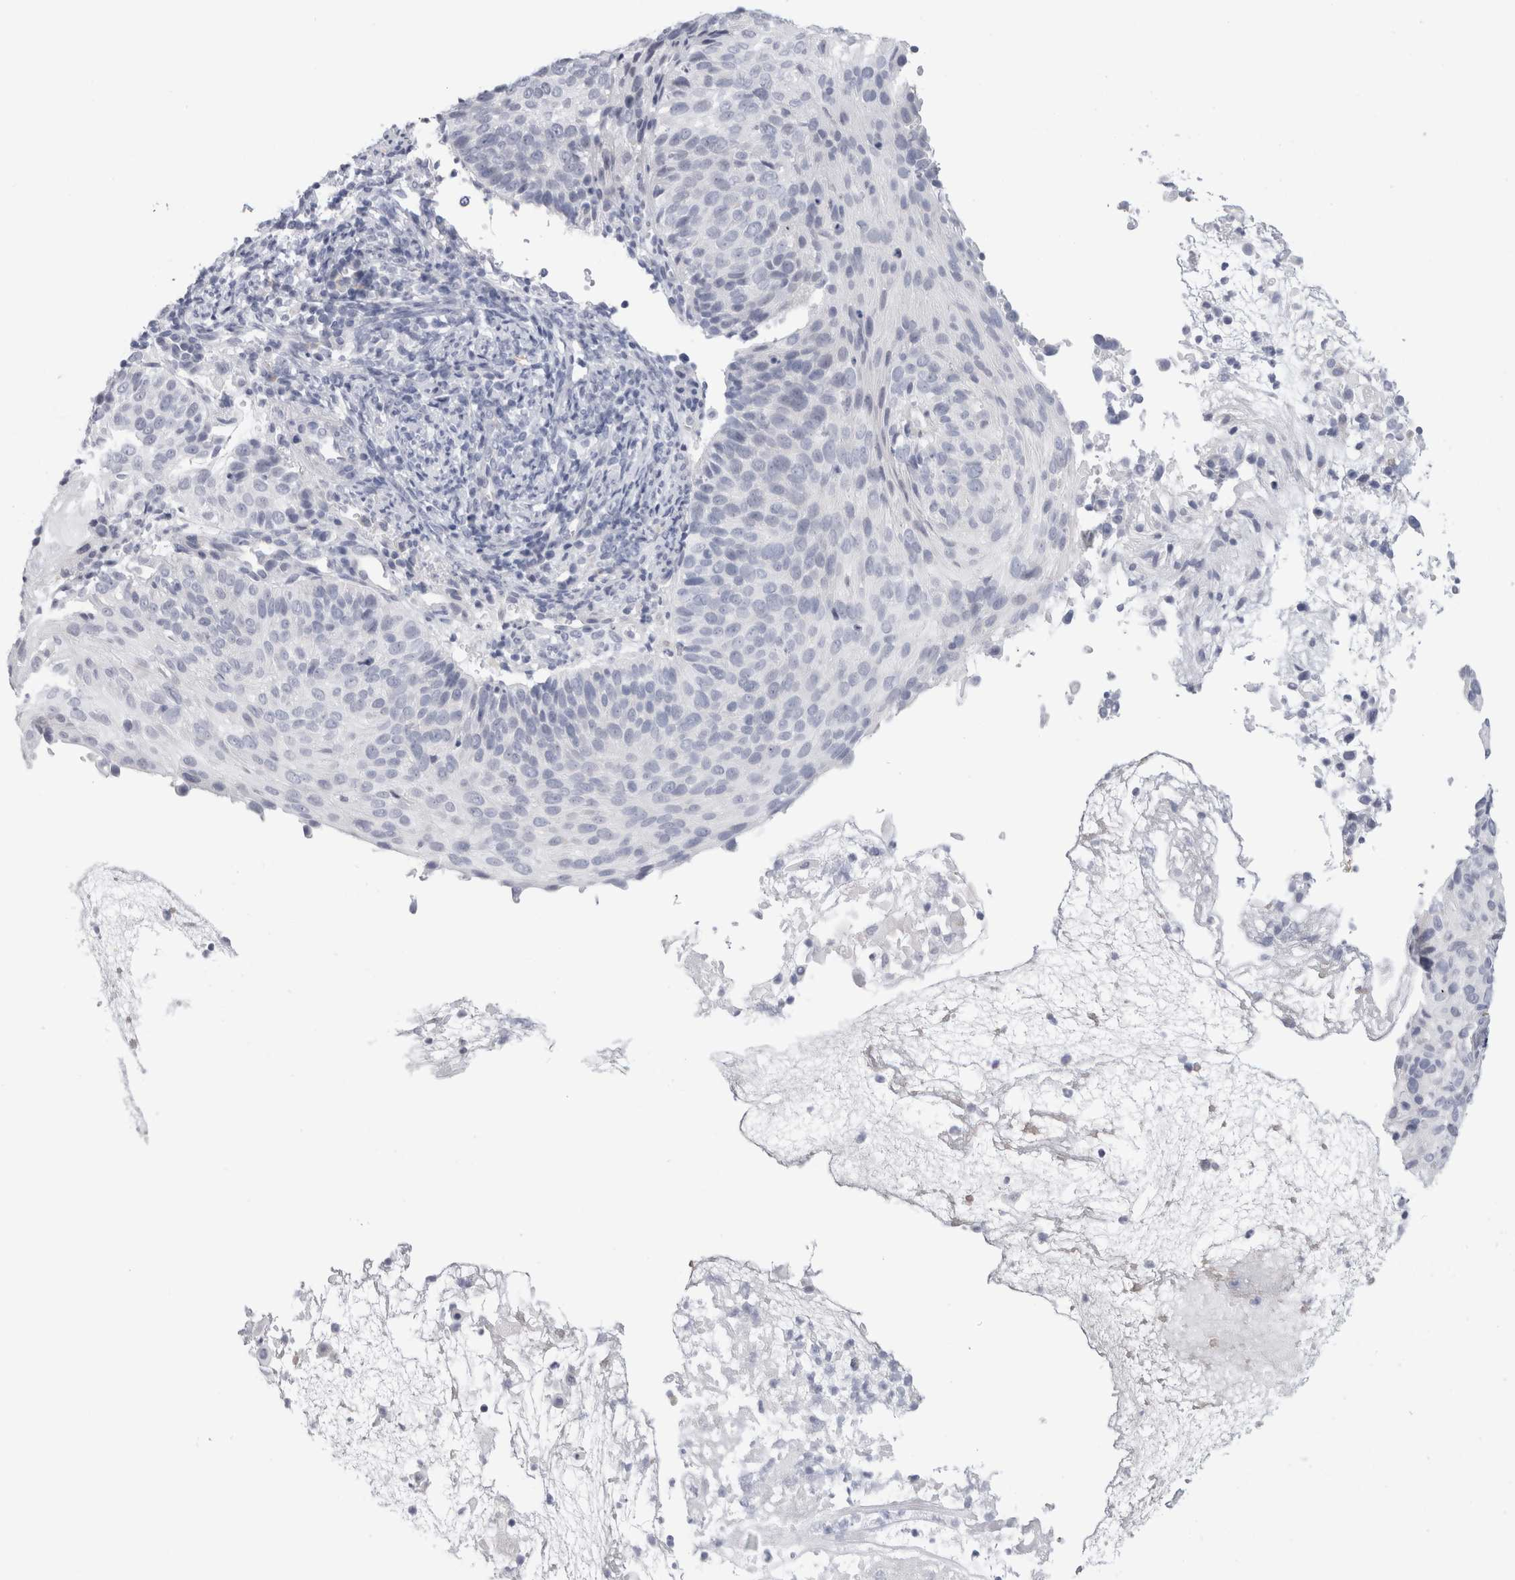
{"staining": {"intensity": "negative", "quantity": "none", "location": "none"}, "tissue": "cervical cancer", "cell_type": "Tumor cells", "image_type": "cancer", "snomed": [{"axis": "morphology", "description": "Squamous cell carcinoma, NOS"}, {"axis": "topography", "description": "Cervix"}], "caption": "This is an immunohistochemistry (IHC) image of cervical cancer (squamous cell carcinoma). There is no expression in tumor cells.", "gene": "ANKMY1", "patient": {"sex": "female", "age": 74}}